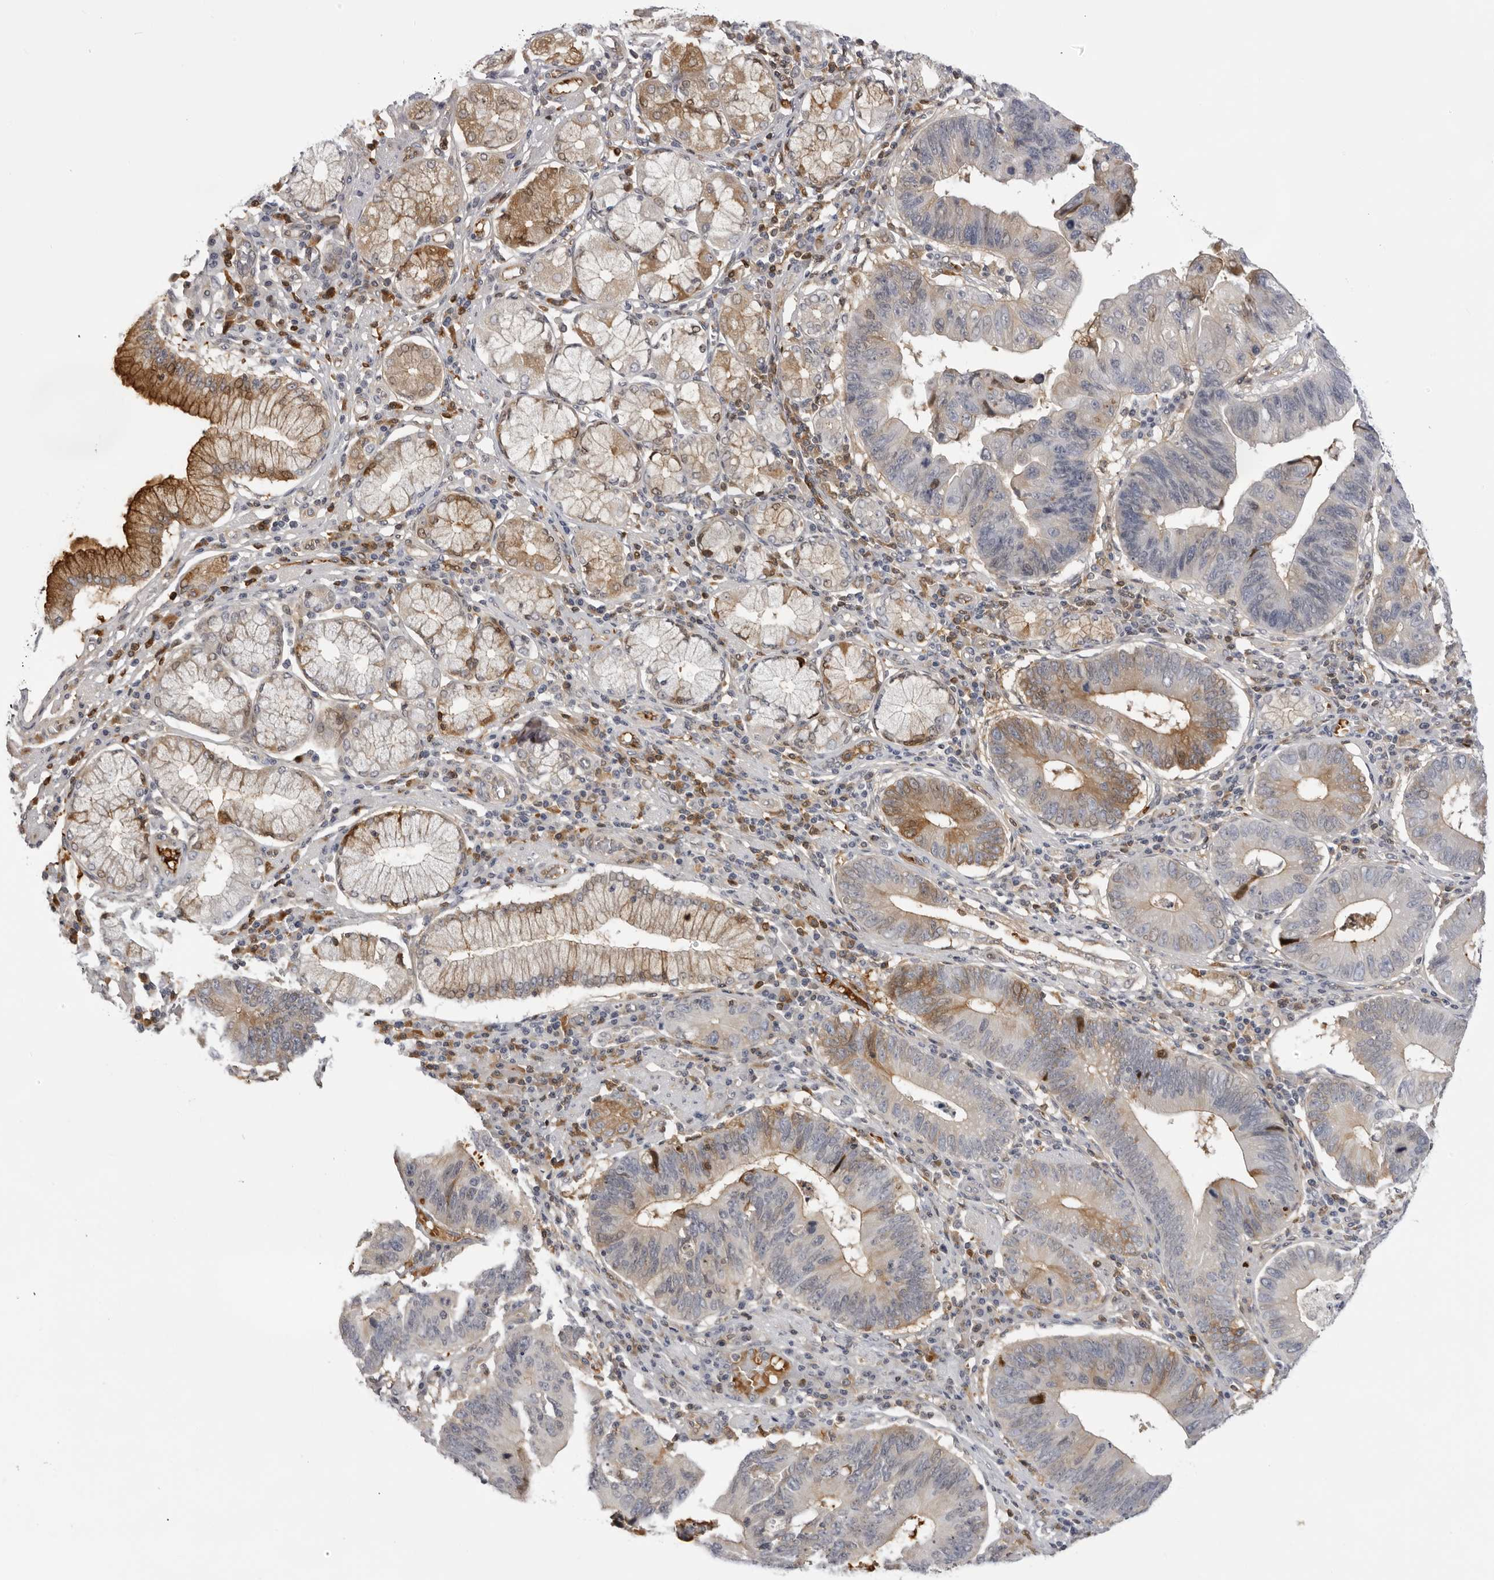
{"staining": {"intensity": "moderate", "quantity": "<25%", "location": "cytoplasmic/membranous"}, "tissue": "stomach cancer", "cell_type": "Tumor cells", "image_type": "cancer", "snomed": [{"axis": "morphology", "description": "Adenocarcinoma, NOS"}, {"axis": "topography", "description": "Stomach"}], "caption": "A high-resolution micrograph shows IHC staining of stomach cancer, which displays moderate cytoplasmic/membranous staining in approximately <25% of tumor cells.", "gene": "PLEKHF2", "patient": {"sex": "male", "age": 59}}